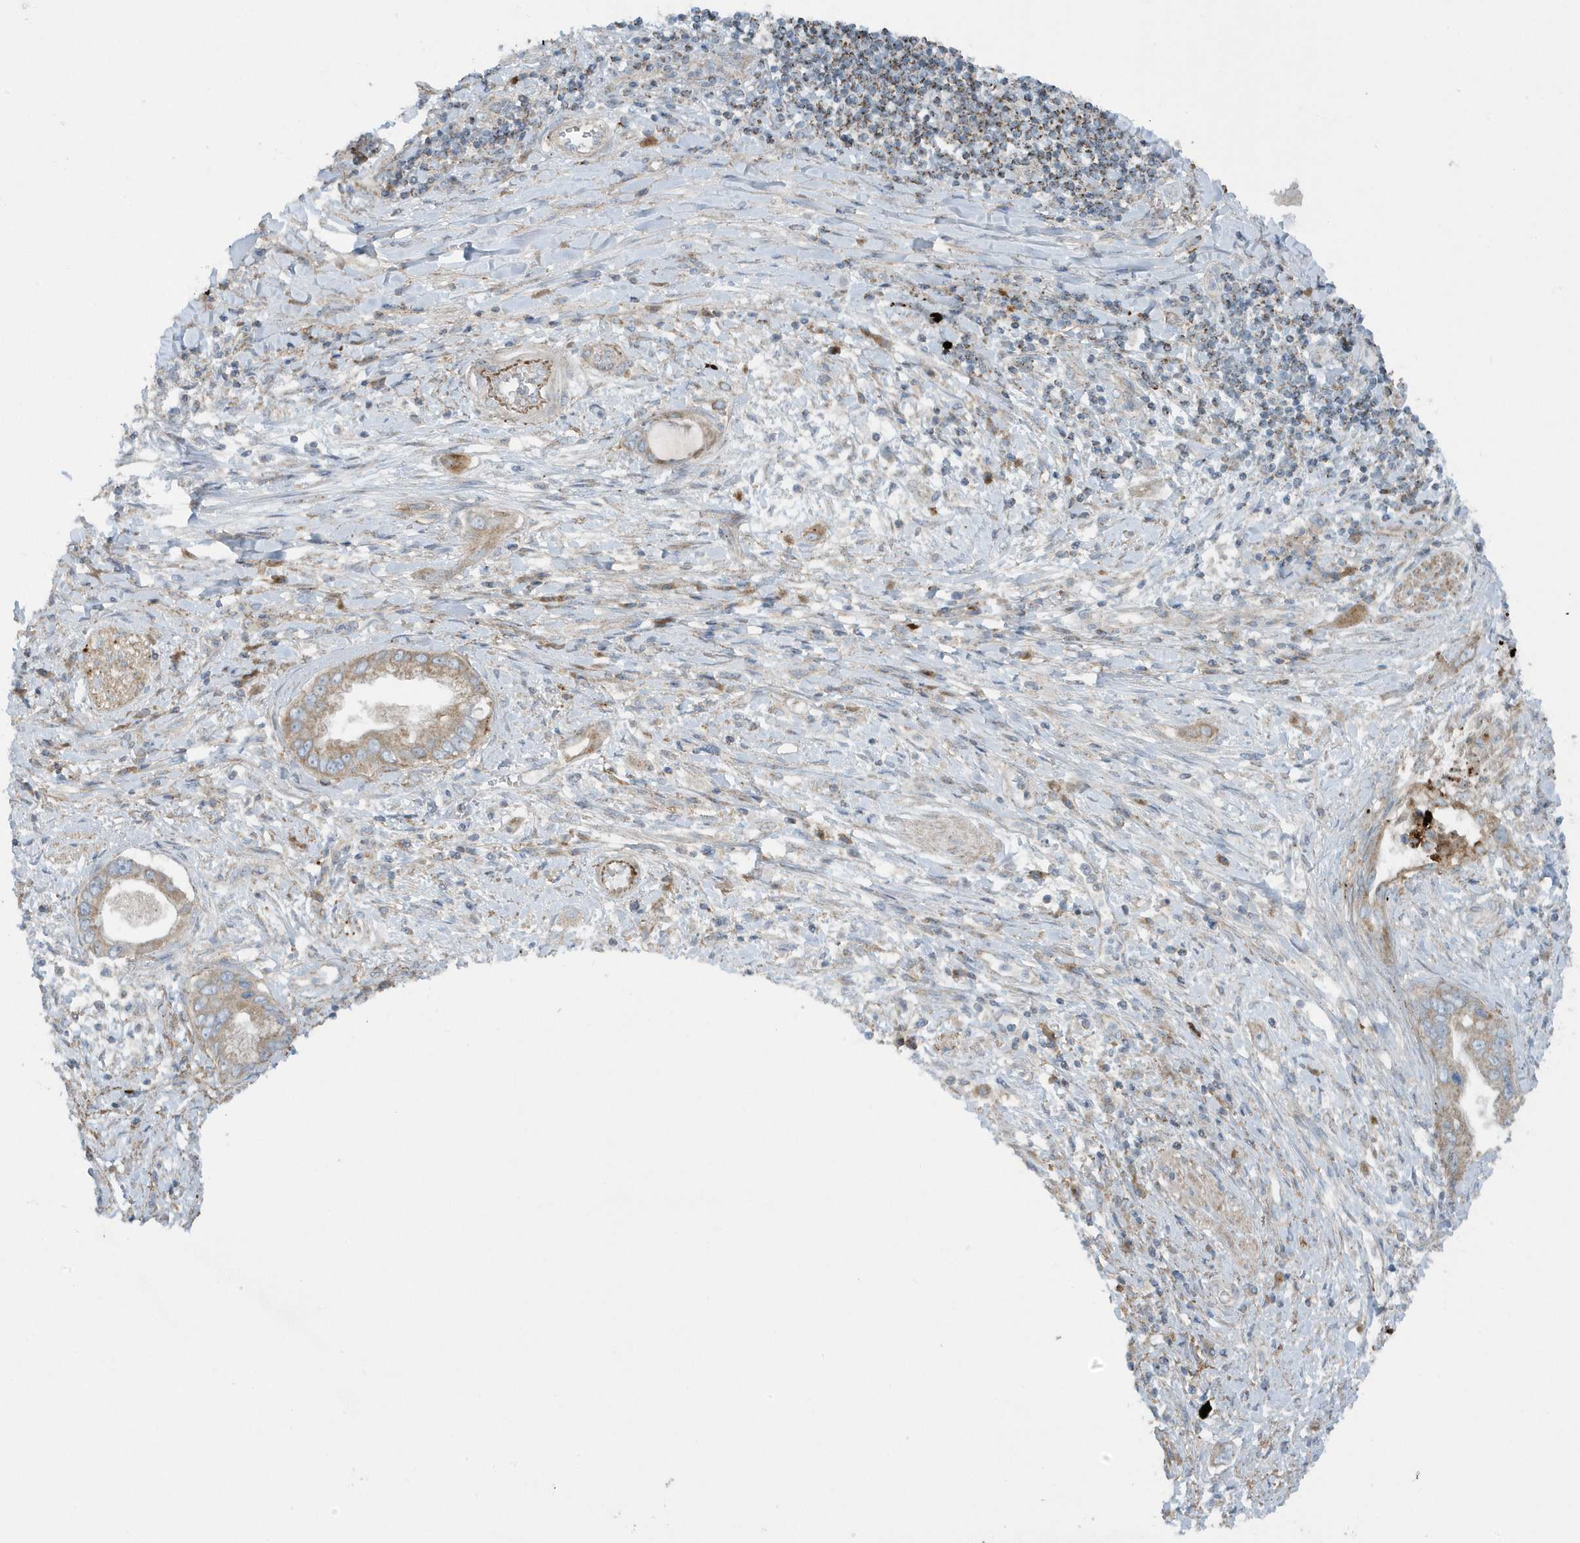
{"staining": {"intensity": "weak", "quantity": ">75%", "location": "cytoplasmic/membranous"}, "tissue": "pancreatic cancer", "cell_type": "Tumor cells", "image_type": "cancer", "snomed": [{"axis": "morphology", "description": "Inflammation, NOS"}, {"axis": "morphology", "description": "Adenocarcinoma, NOS"}, {"axis": "topography", "description": "Pancreas"}], "caption": "Immunohistochemistry of pancreatic cancer reveals low levels of weak cytoplasmic/membranous positivity in about >75% of tumor cells. The protein is stained brown, and the nuclei are stained in blue (DAB IHC with brightfield microscopy, high magnification).", "gene": "SLC38A2", "patient": {"sex": "female", "age": 56}}